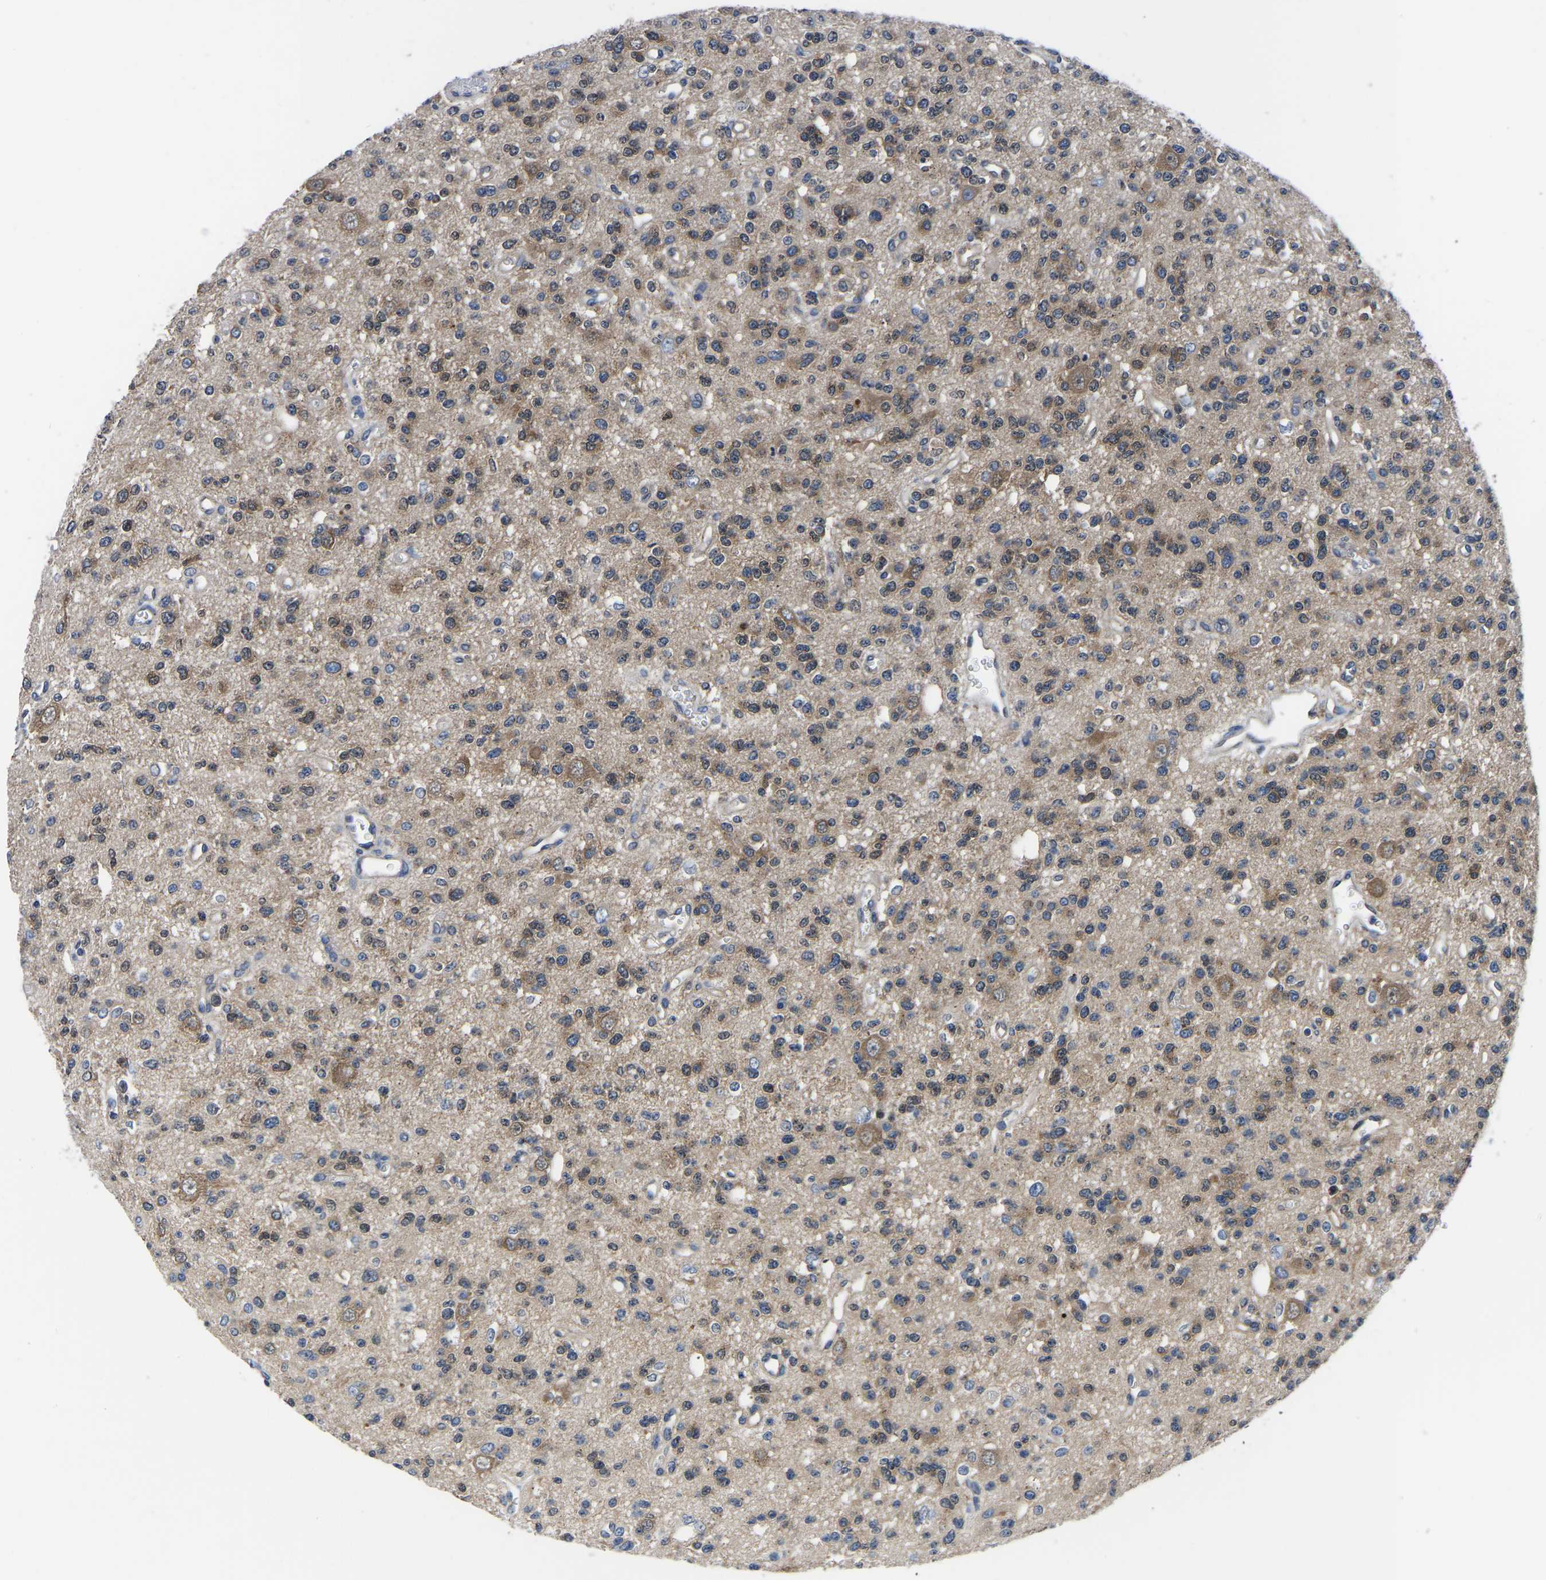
{"staining": {"intensity": "weak", "quantity": "25%-75%", "location": "cytoplasmic/membranous"}, "tissue": "glioma", "cell_type": "Tumor cells", "image_type": "cancer", "snomed": [{"axis": "morphology", "description": "Glioma, malignant, Low grade"}, {"axis": "topography", "description": "Brain"}], "caption": "Protein expression analysis of human malignant glioma (low-grade) reveals weak cytoplasmic/membranous staining in about 25%-75% of tumor cells.", "gene": "TFG", "patient": {"sex": "male", "age": 38}}